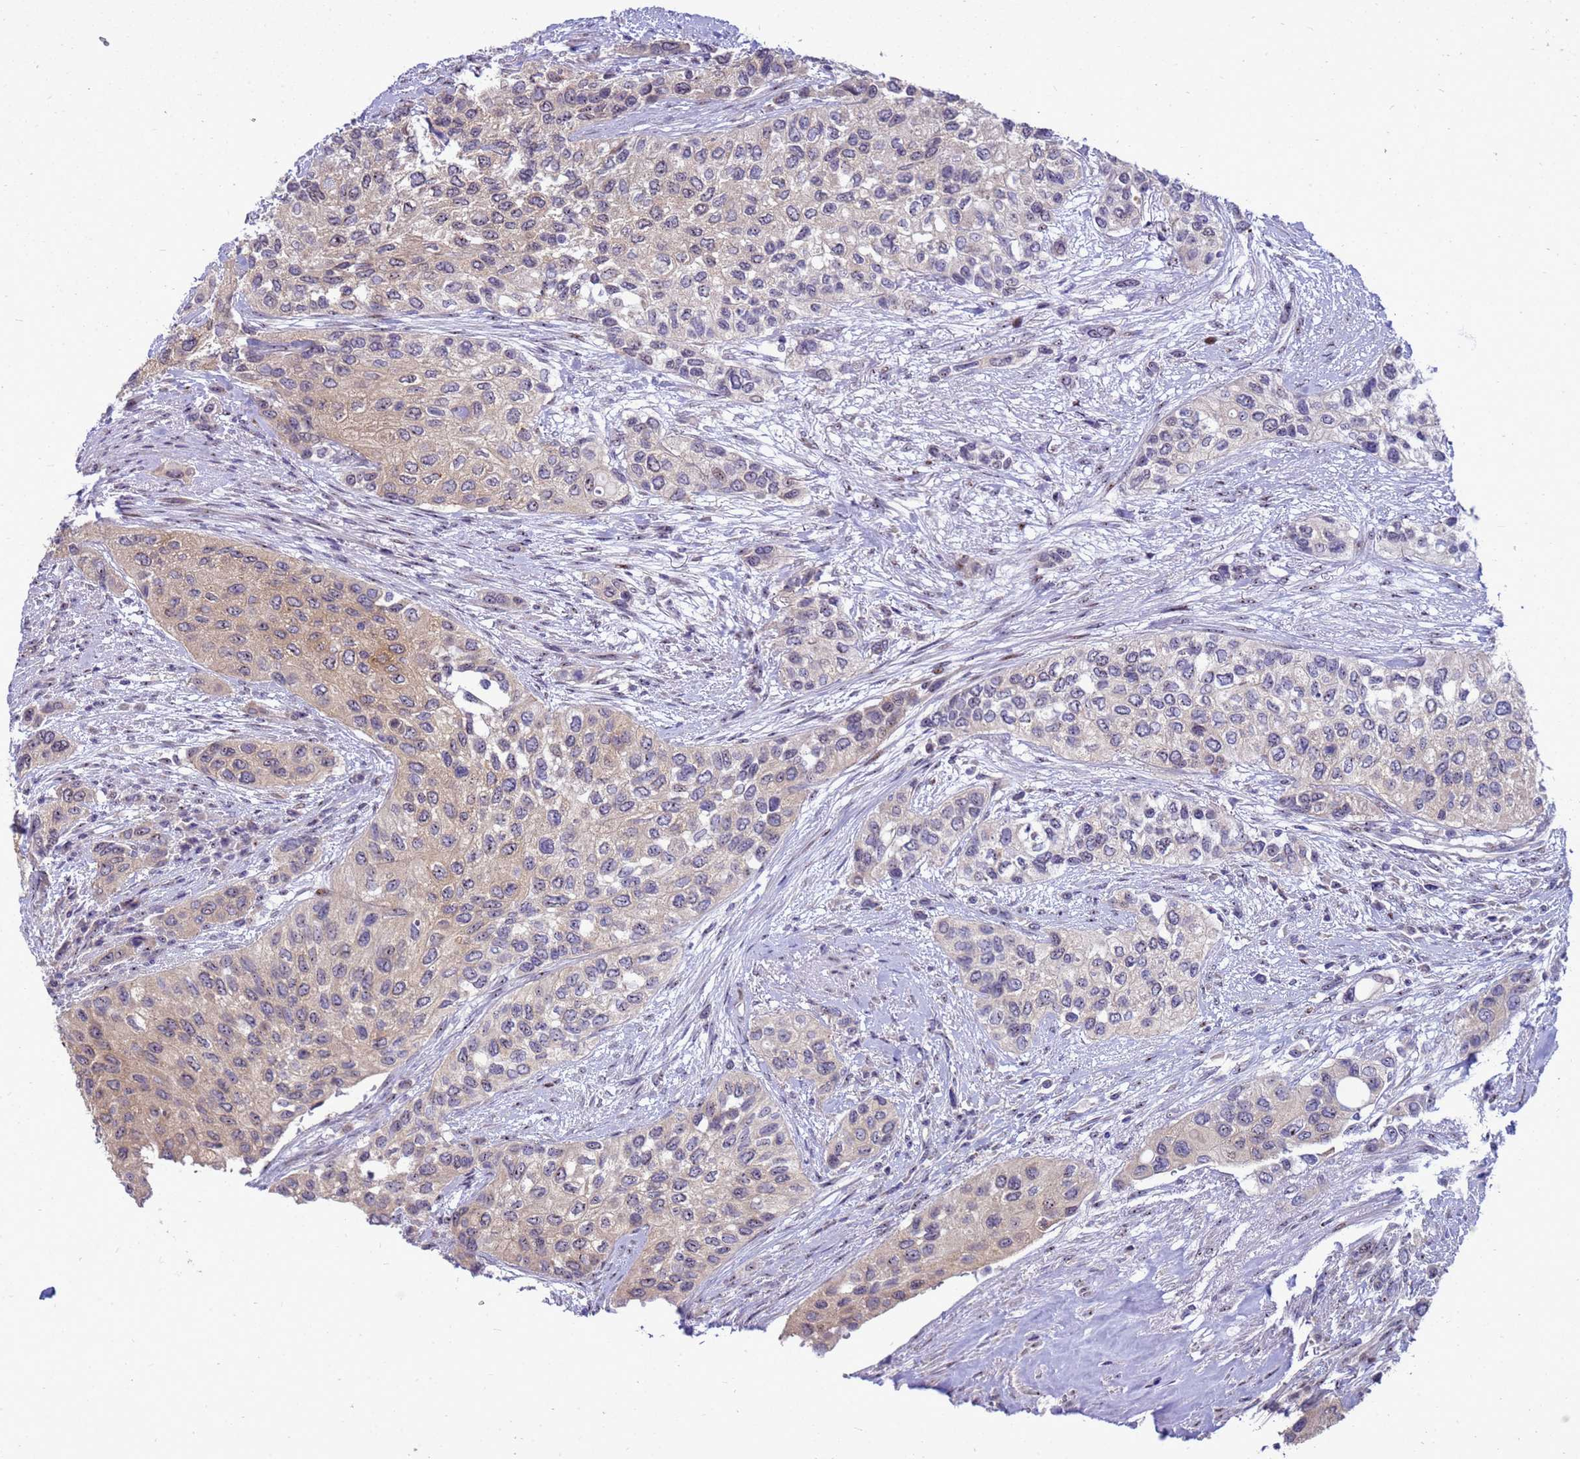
{"staining": {"intensity": "moderate", "quantity": "<25%", "location": "cytoplasmic/membranous"}, "tissue": "urothelial cancer", "cell_type": "Tumor cells", "image_type": "cancer", "snomed": [{"axis": "morphology", "description": "Normal tissue, NOS"}, {"axis": "morphology", "description": "Urothelial carcinoma, High grade"}, {"axis": "topography", "description": "Vascular tissue"}, {"axis": "topography", "description": "Urinary bladder"}], "caption": "Immunohistochemical staining of human high-grade urothelial carcinoma demonstrates low levels of moderate cytoplasmic/membranous protein staining in approximately <25% of tumor cells. The staining was performed using DAB to visualize the protein expression in brown, while the nuclei were stained in blue with hematoxylin (Magnification: 20x).", "gene": "RSPO1", "patient": {"sex": "female", "age": 56}}